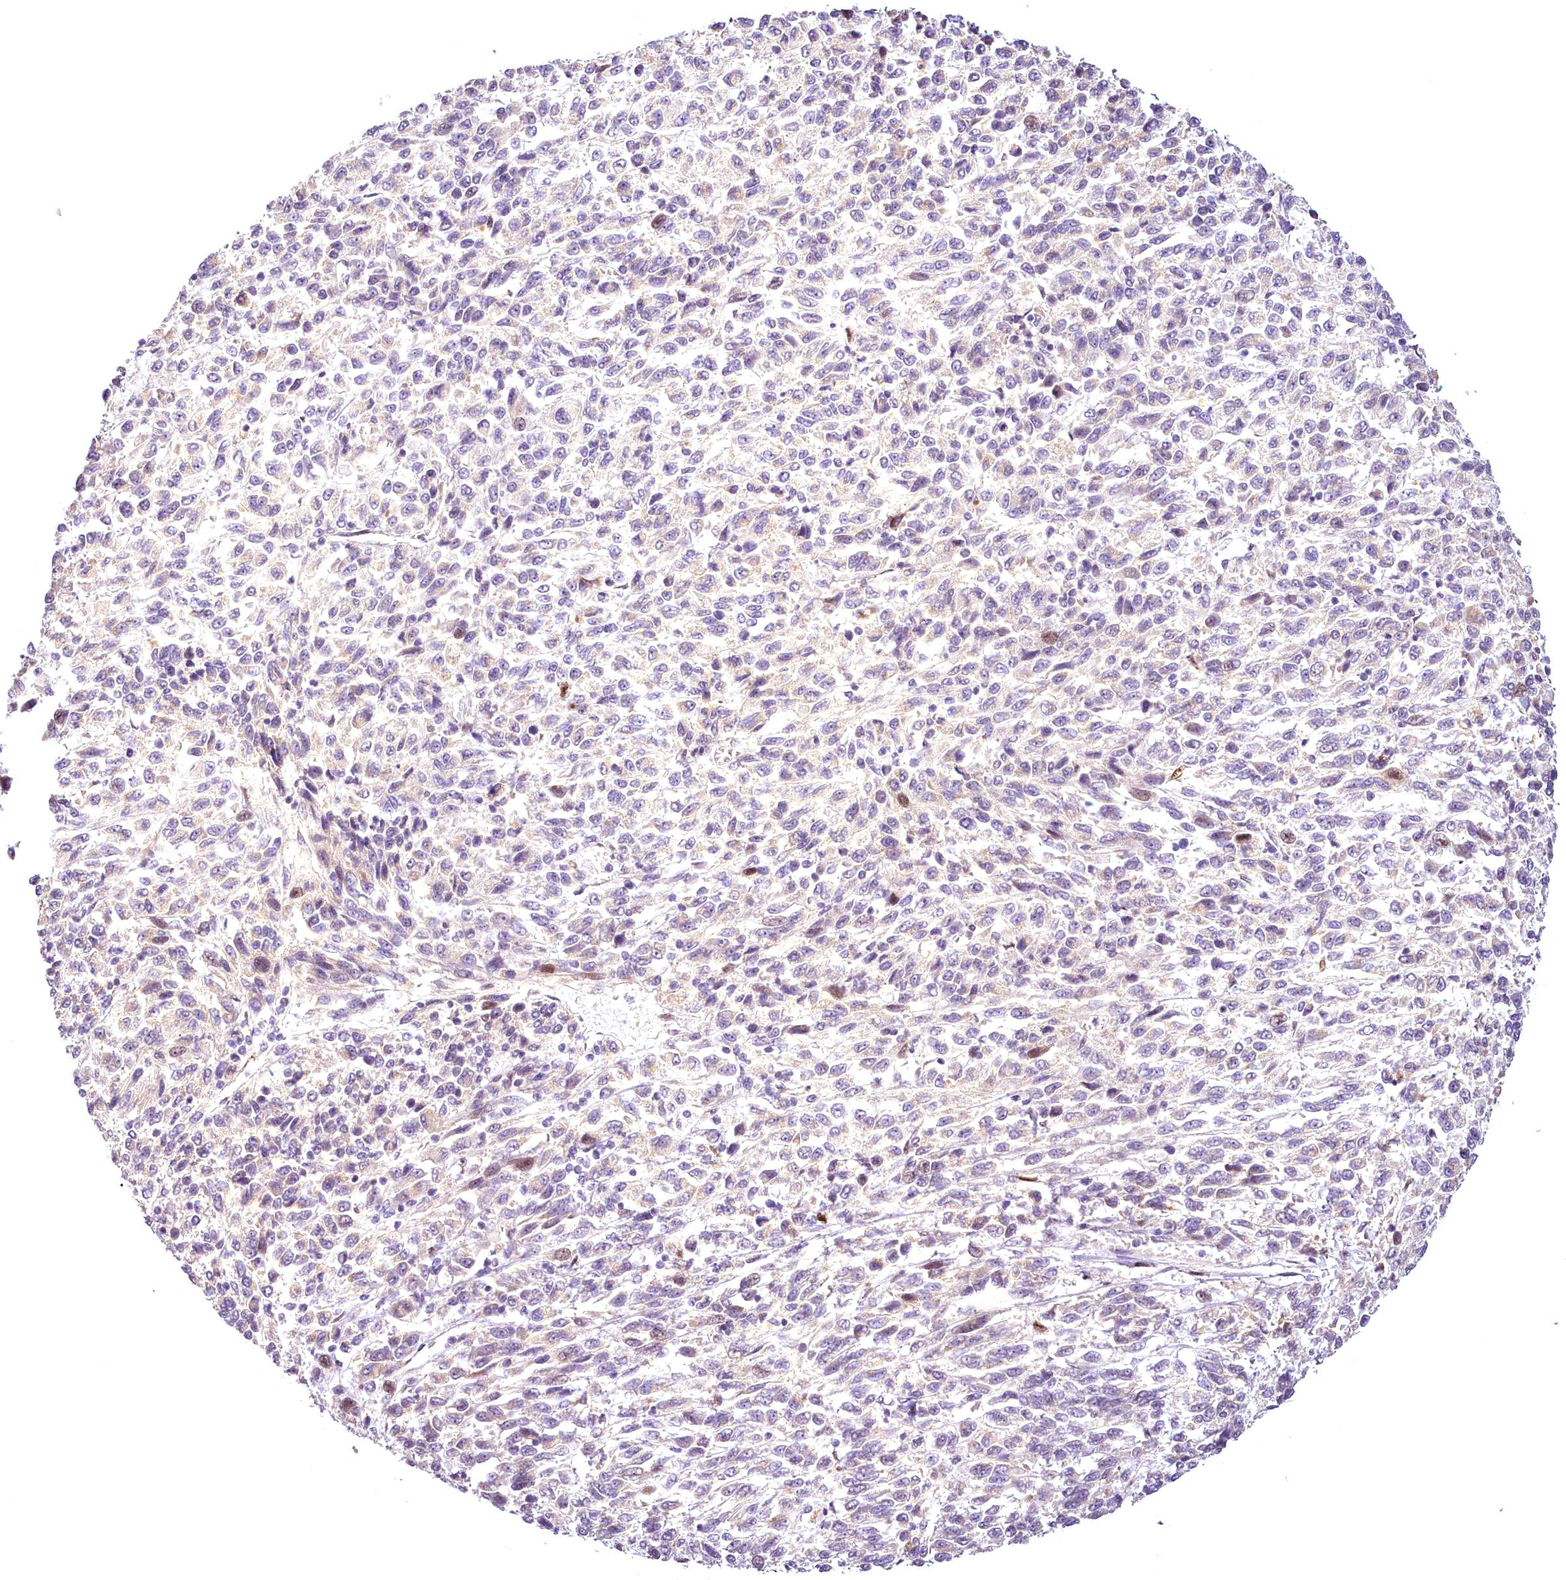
{"staining": {"intensity": "weak", "quantity": "<25%", "location": "nuclear"}, "tissue": "melanoma", "cell_type": "Tumor cells", "image_type": "cancer", "snomed": [{"axis": "morphology", "description": "Malignant melanoma, Metastatic site"}, {"axis": "topography", "description": "Lung"}], "caption": "Human malignant melanoma (metastatic site) stained for a protein using IHC displays no staining in tumor cells.", "gene": "AP1M1", "patient": {"sex": "male", "age": 64}}